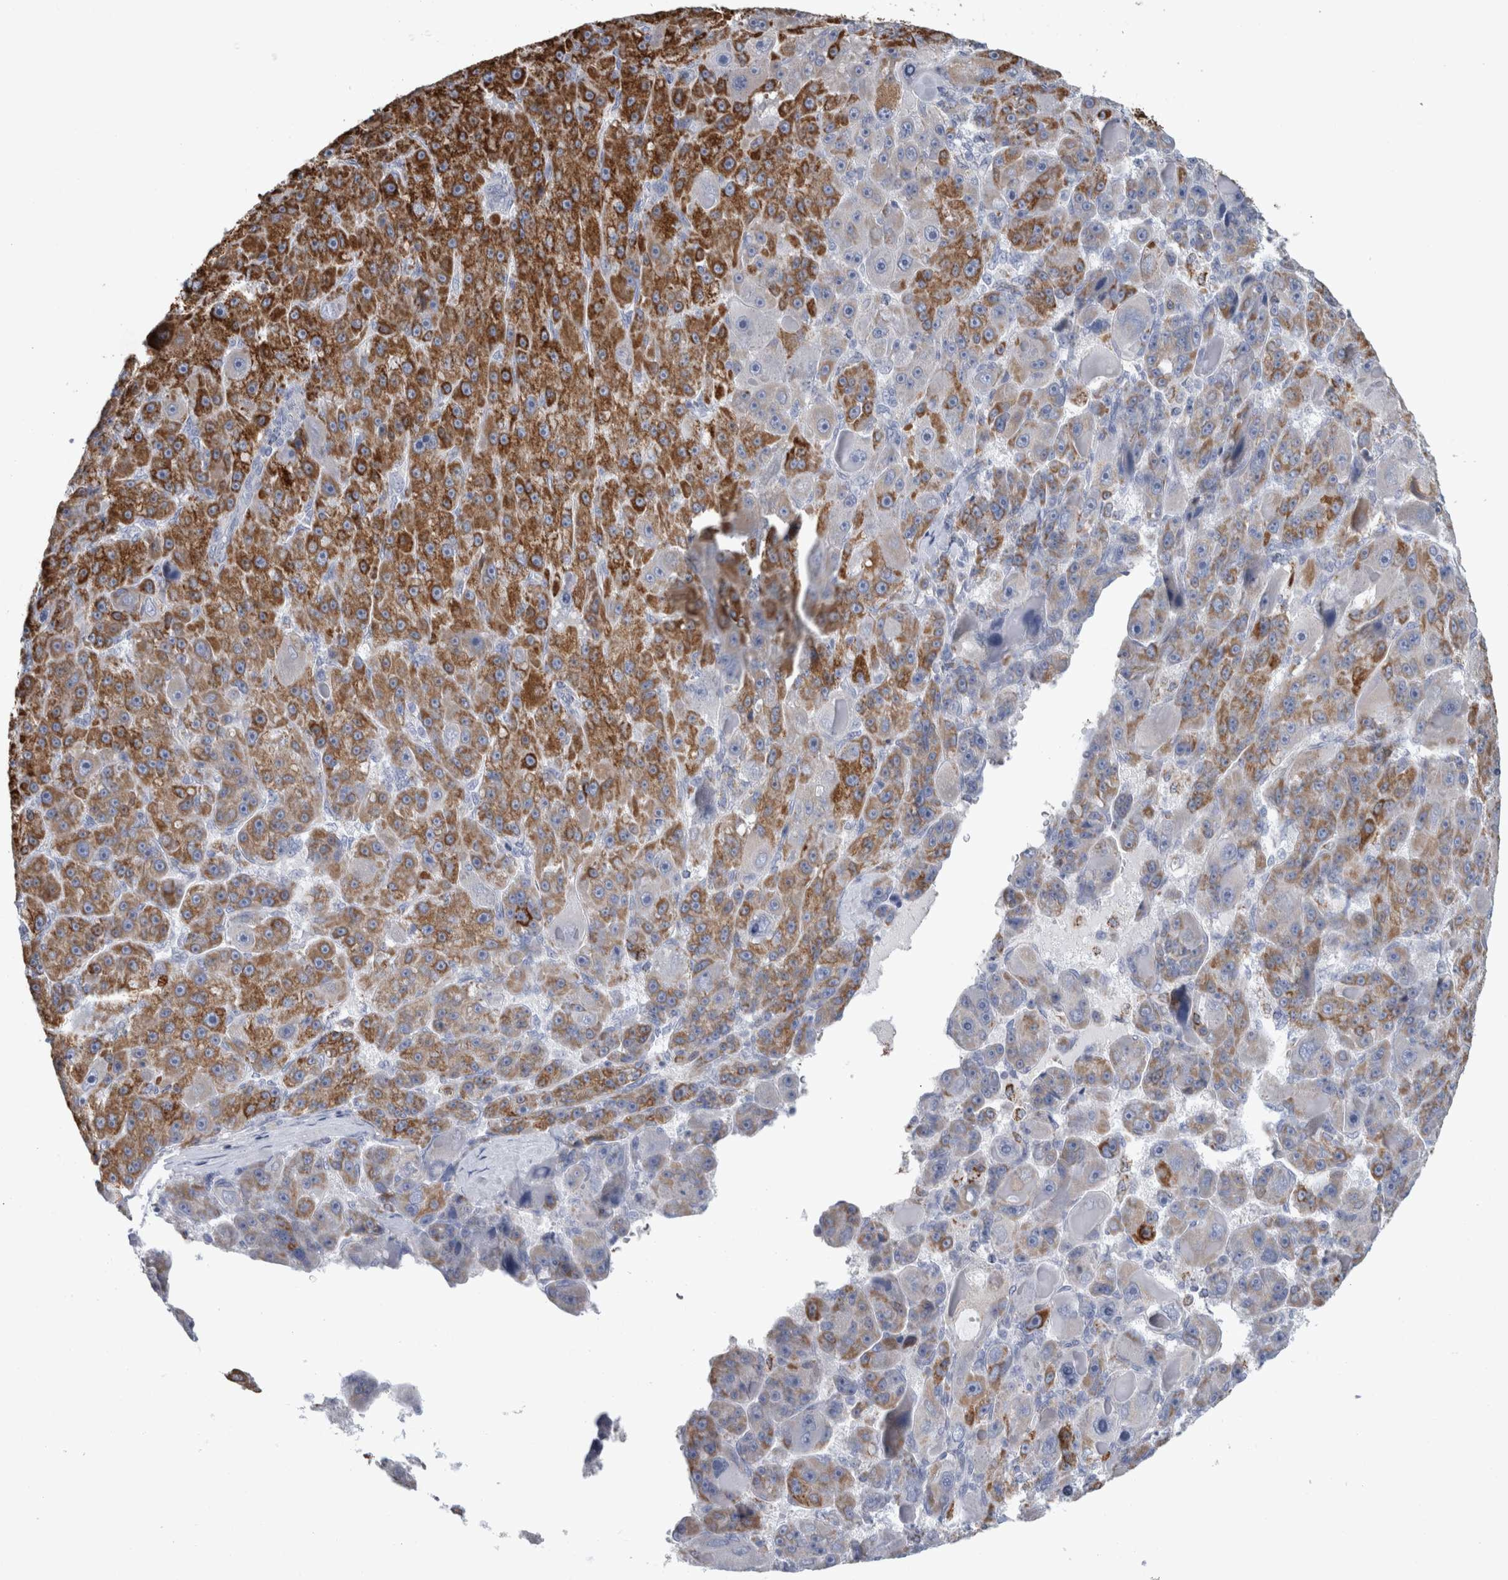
{"staining": {"intensity": "moderate", "quantity": "25%-75%", "location": "cytoplasmic/membranous"}, "tissue": "liver cancer", "cell_type": "Tumor cells", "image_type": "cancer", "snomed": [{"axis": "morphology", "description": "Carcinoma, Hepatocellular, NOS"}, {"axis": "topography", "description": "Liver"}], "caption": "Liver hepatocellular carcinoma stained for a protein (brown) displays moderate cytoplasmic/membranous positive staining in about 25%-75% of tumor cells.", "gene": "GATM", "patient": {"sex": "male", "age": 76}}